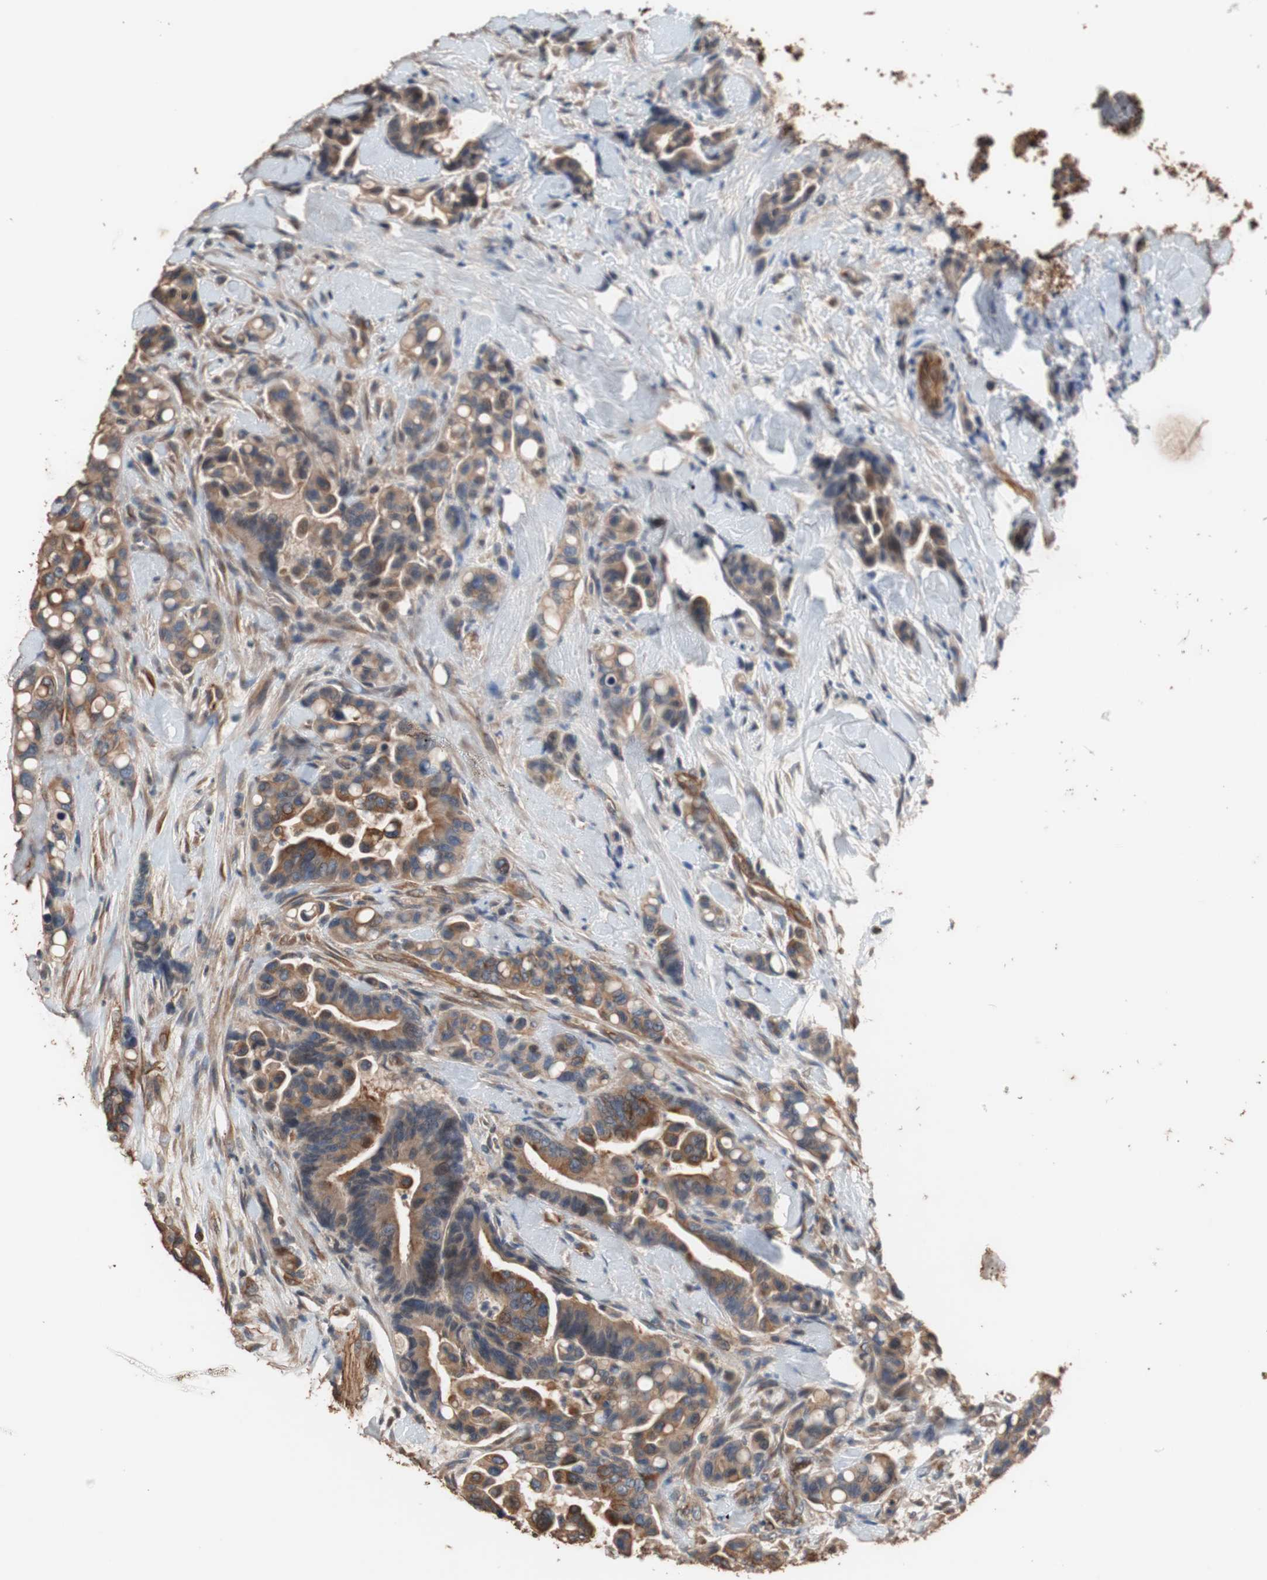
{"staining": {"intensity": "strong", "quantity": ">75%", "location": "cytoplasmic/membranous"}, "tissue": "colorectal cancer", "cell_type": "Tumor cells", "image_type": "cancer", "snomed": [{"axis": "morphology", "description": "Normal tissue, NOS"}, {"axis": "morphology", "description": "Adenocarcinoma, NOS"}, {"axis": "topography", "description": "Colon"}], "caption": "Tumor cells demonstrate strong cytoplasmic/membranous staining in approximately >75% of cells in colorectal adenocarcinoma.", "gene": "TUBB", "patient": {"sex": "male", "age": 82}}